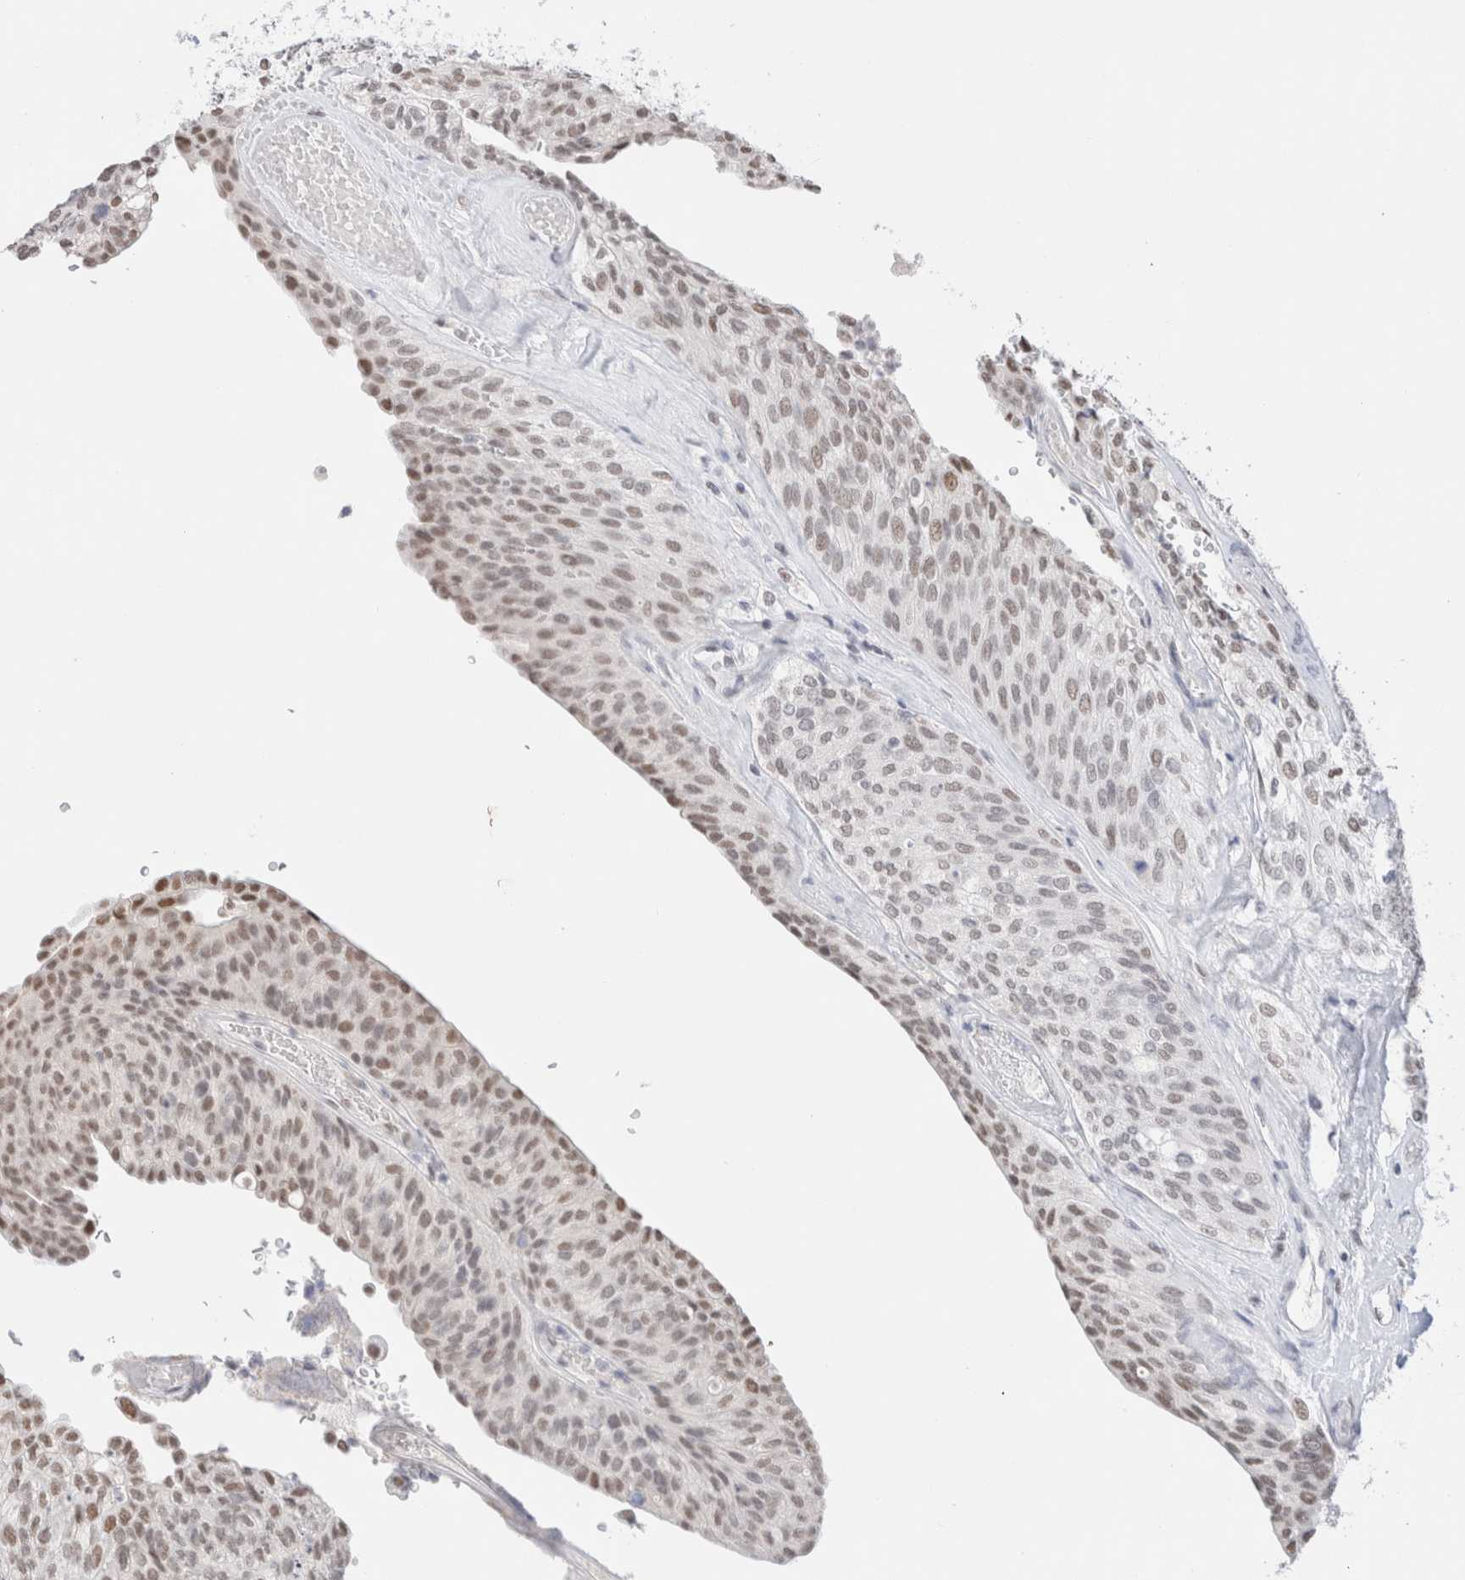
{"staining": {"intensity": "moderate", "quantity": "<25%", "location": "nuclear"}, "tissue": "urothelial cancer", "cell_type": "Tumor cells", "image_type": "cancer", "snomed": [{"axis": "morphology", "description": "Urothelial carcinoma, Low grade"}, {"axis": "topography", "description": "Urinary bladder"}], "caption": "Protein expression analysis of human urothelial carcinoma (low-grade) reveals moderate nuclear positivity in approximately <25% of tumor cells.", "gene": "SUPT3H", "patient": {"sex": "female", "age": 79}}